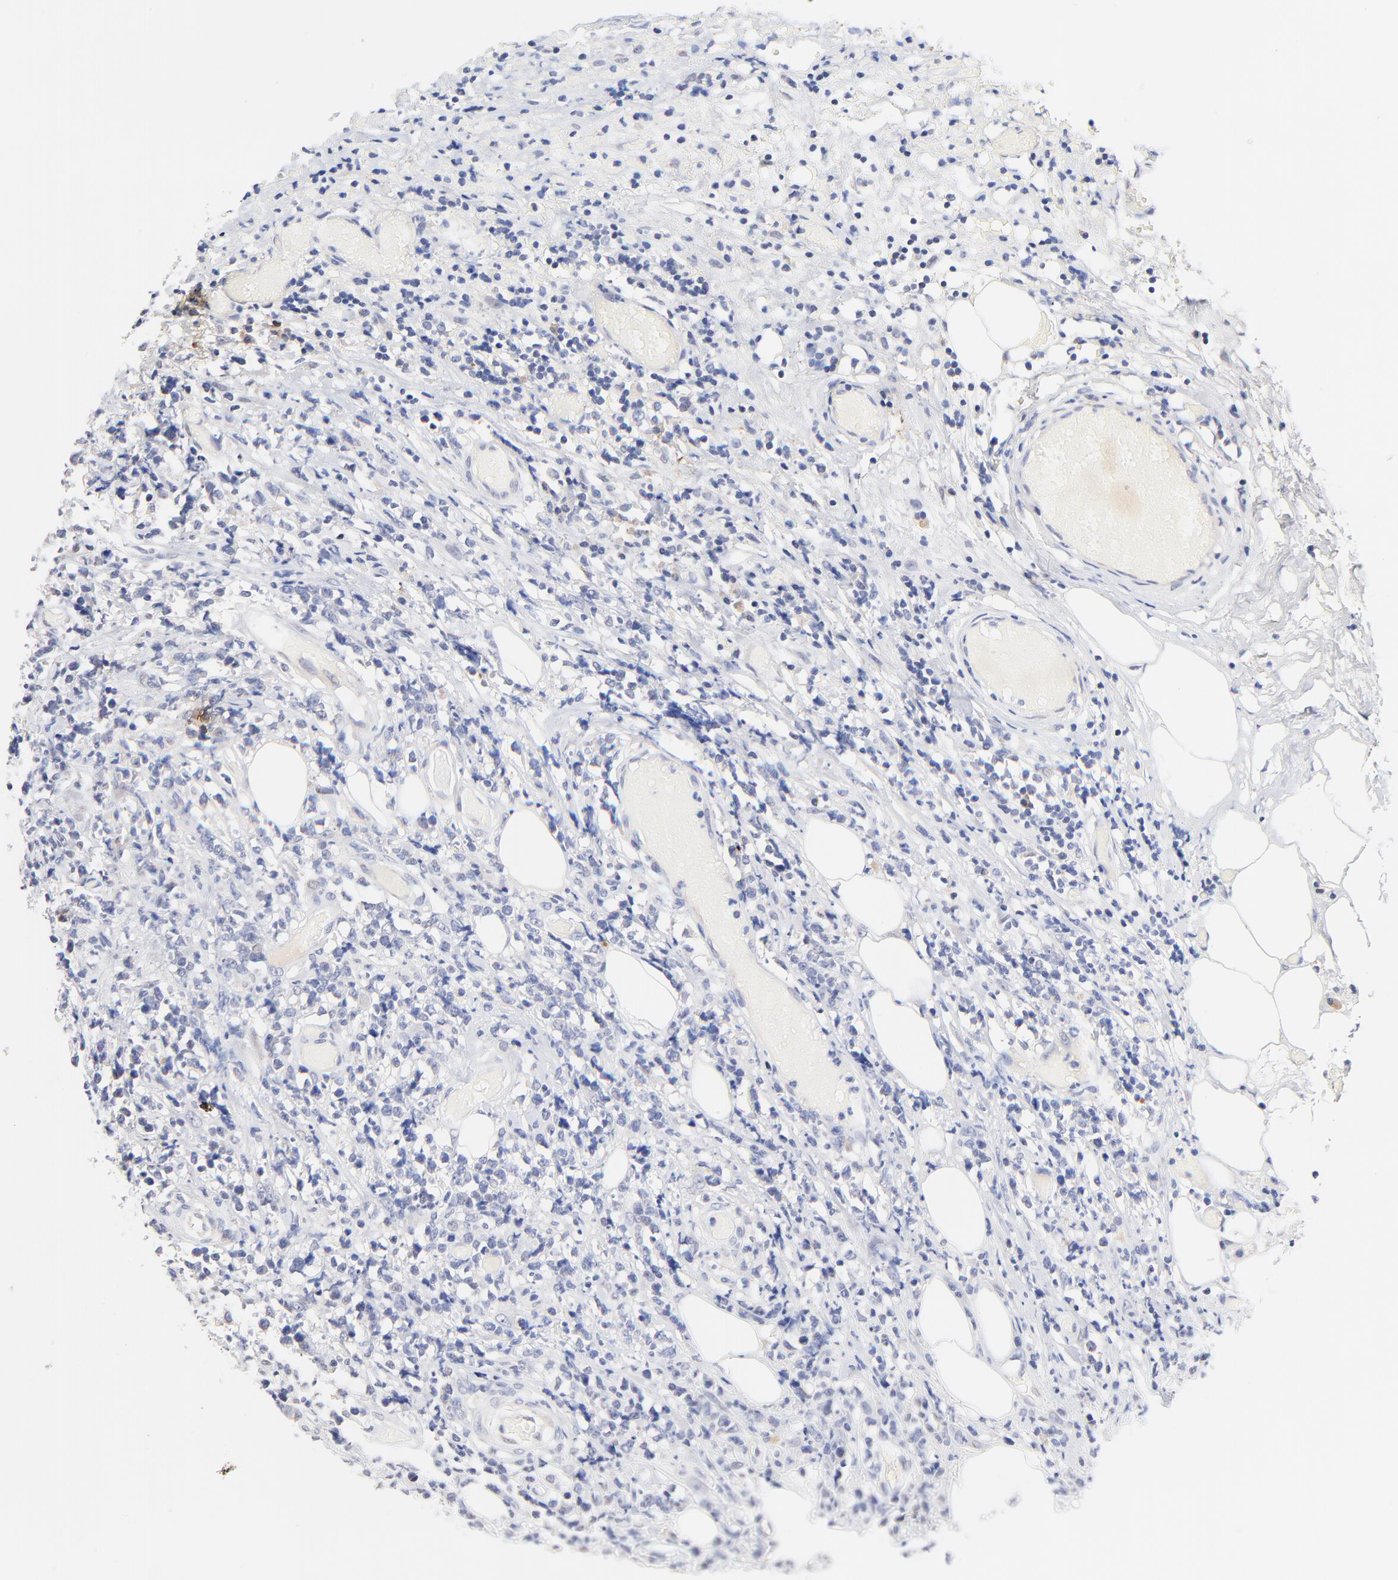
{"staining": {"intensity": "negative", "quantity": "none", "location": "none"}, "tissue": "lymphoma", "cell_type": "Tumor cells", "image_type": "cancer", "snomed": [{"axis": "morphology", "description": "Malignant lymphoma, non-Hodgkin's type, High grade"}, {"axis": "topography", "description": "Colon"}], "caption": "Immunohistochemistry histopathology image of human high-grade malignant lymphoma, non-Hodgkin's type stained for a protein (brown), which displays no positivity in tumor cells. (Stains: DAB immunohistochemistry (IHC) with hematoxylin counter stain, Microscopy: brightfield microscopy at high magnification).", "gene": "TWNK", "patient": {"sex": "male", "age": 82}}